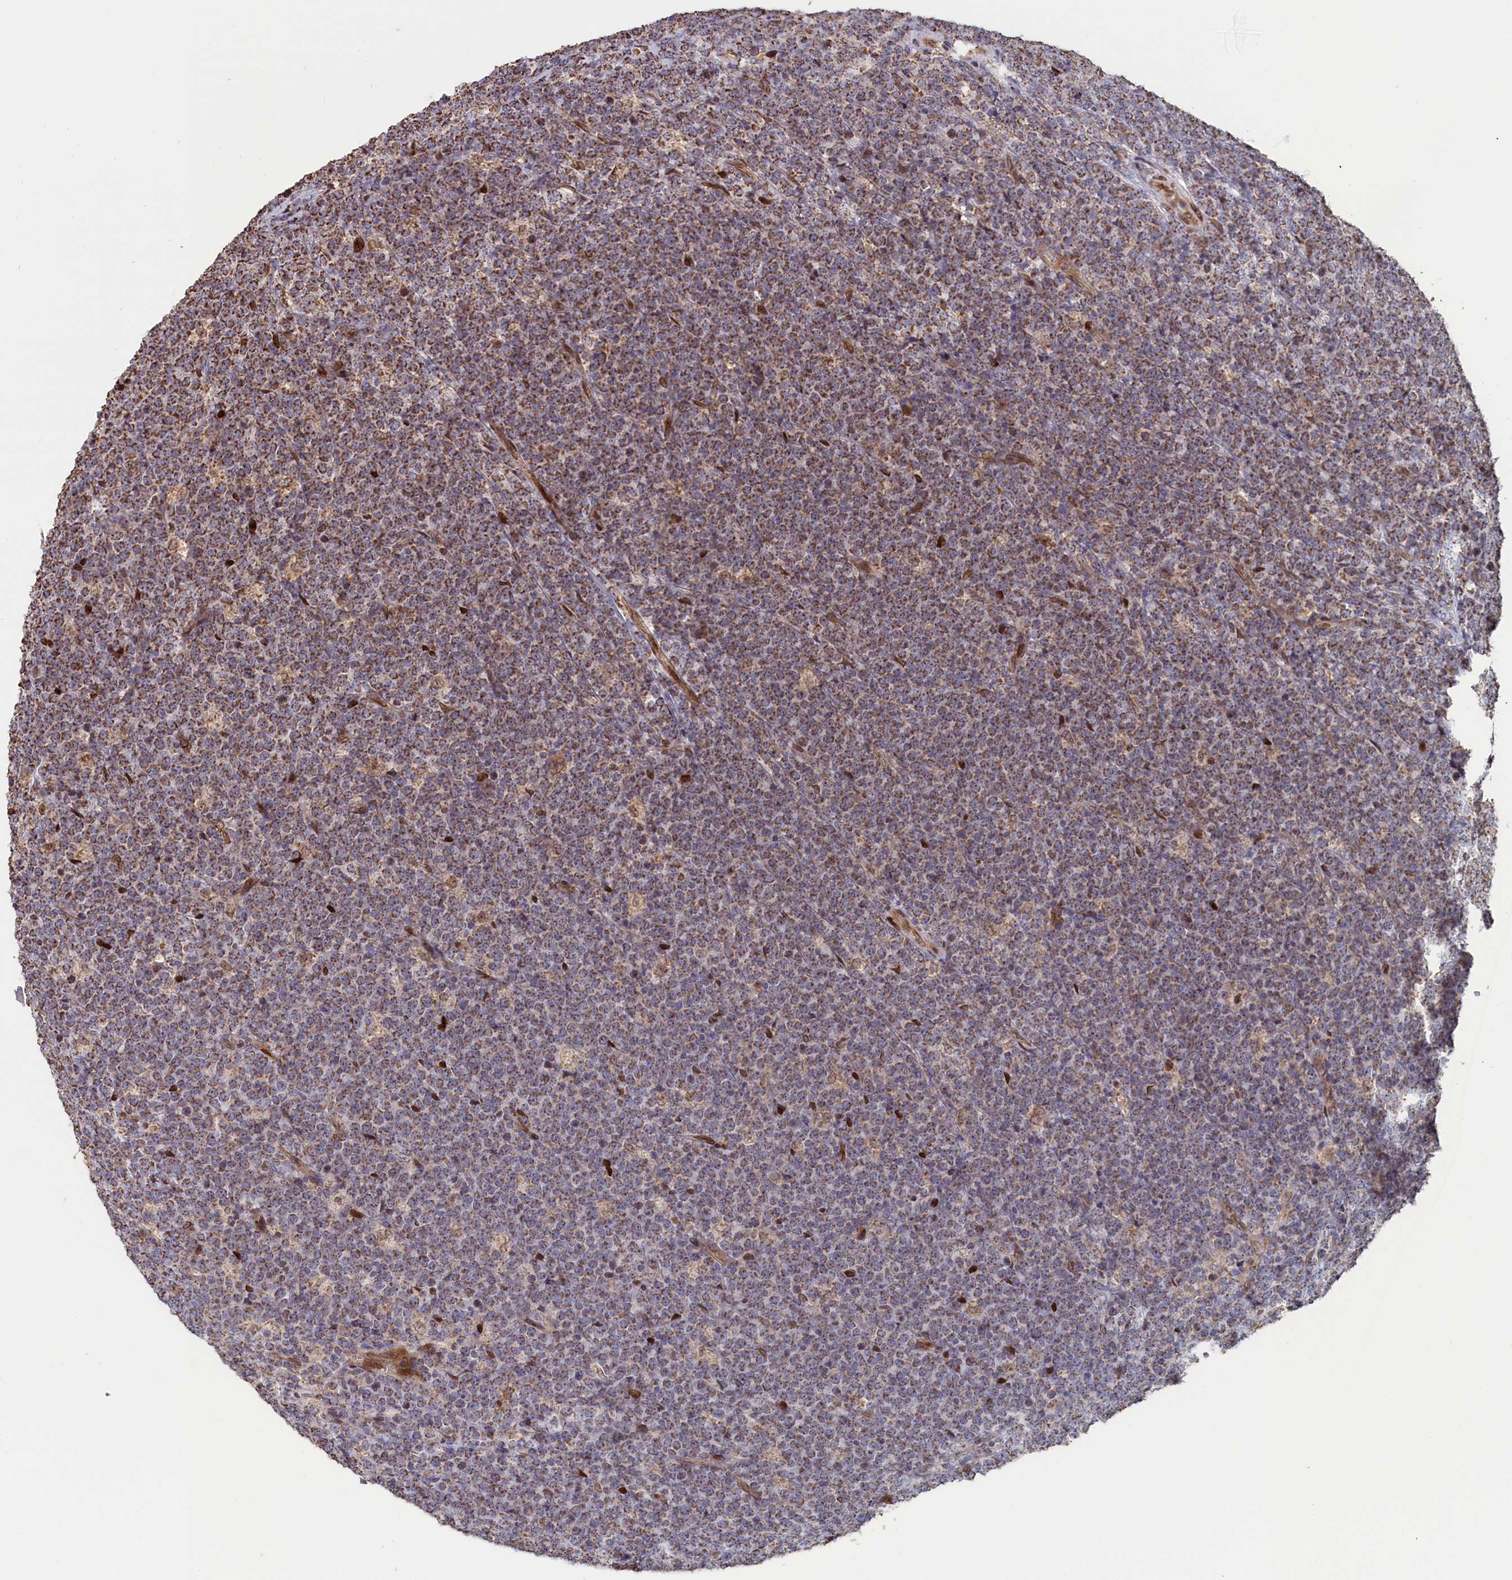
{"staining": {"intensity": "moderate", "quantity": "25%-75%", "location": "cytoplasmic/membranous"}, "tissue": "lymphoma", "cell_type": "Tumor cells", "image_type": "cancer", "snomed": [{"axis": "morphology", "description": "Malignant lymphoma, non-Hodgkin's type, High grade"}, {"axis": "topography", "description": "Small intestine"}], "caption": "High-magnification brightfield microscopy of high-grade malignant lymphoma, non-Hodgkin's type stained with DAB (brown) and counterstained with hematoxylin (blue). tumor cells exhibit moderate cytoplasmic/membranous staining is identified in about25%-75% of cells. The protein is stained brown, and the nuclei are stained in blue (DAB IHC with brightfield microscopy, high magnification).", "gene": "ZNF816", "patient": {"sex": "male", "age": 8}}